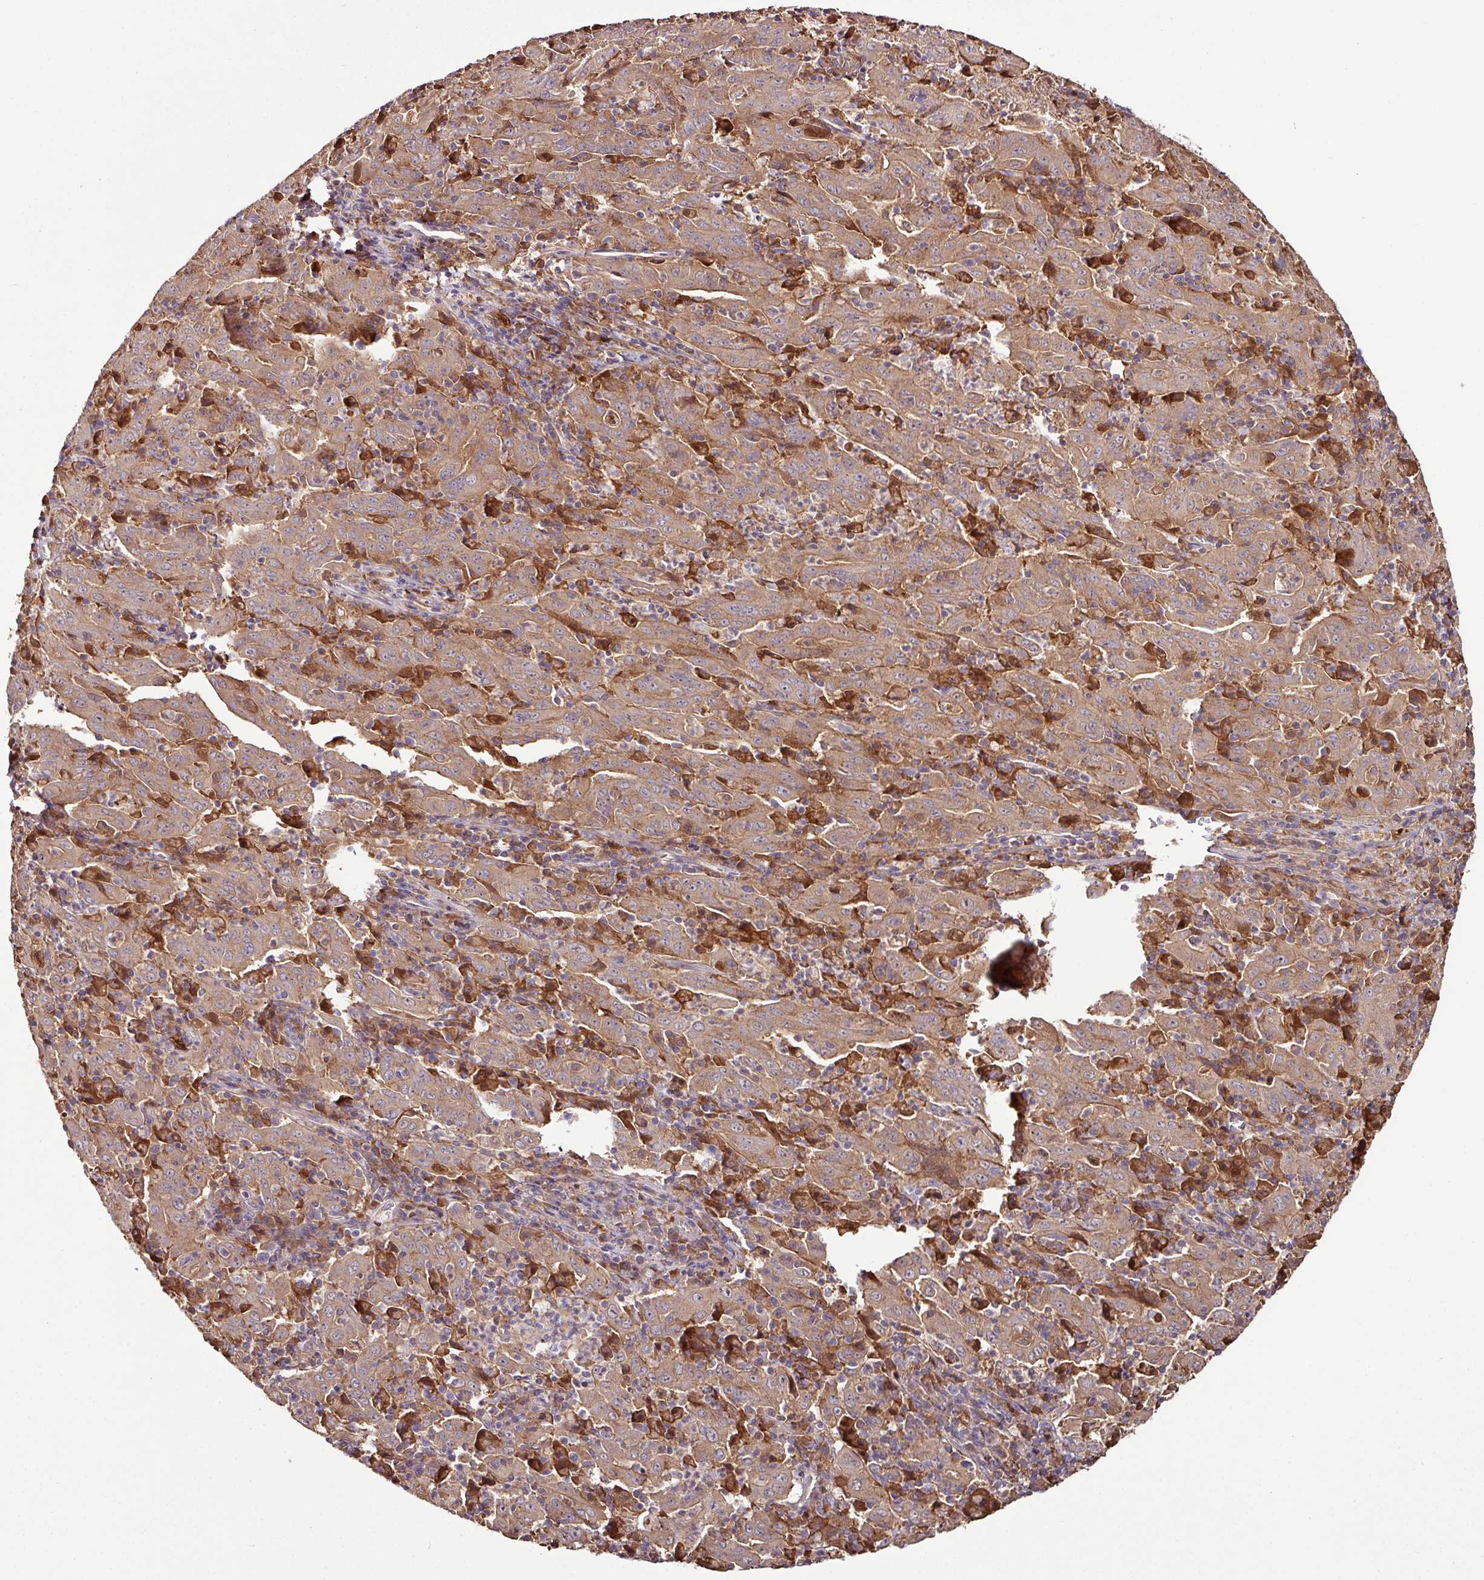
{"staining": {"intensity": "moderate", "quantity": ">75%", "location": "cytoplasmic/membranous"}, "tissue": "pancreatic cancer", "cell_type": "Tumor cells", "image_type": "cancer", "snomed": [{"axis": "morphology", "description": "Adenocarcinoma, NOS"}, {"axis": "topography", "description": "Pancreas"}], "caption": "Immunohistochemical staining of human pancreatic adenocarcinoma exhibits medium levels of moderate cytoplasmic/membranous staining in approximately >75% of tumor cells.", "gene": "GNPDA1", "patient": {"sex": "male", "age": 63}}